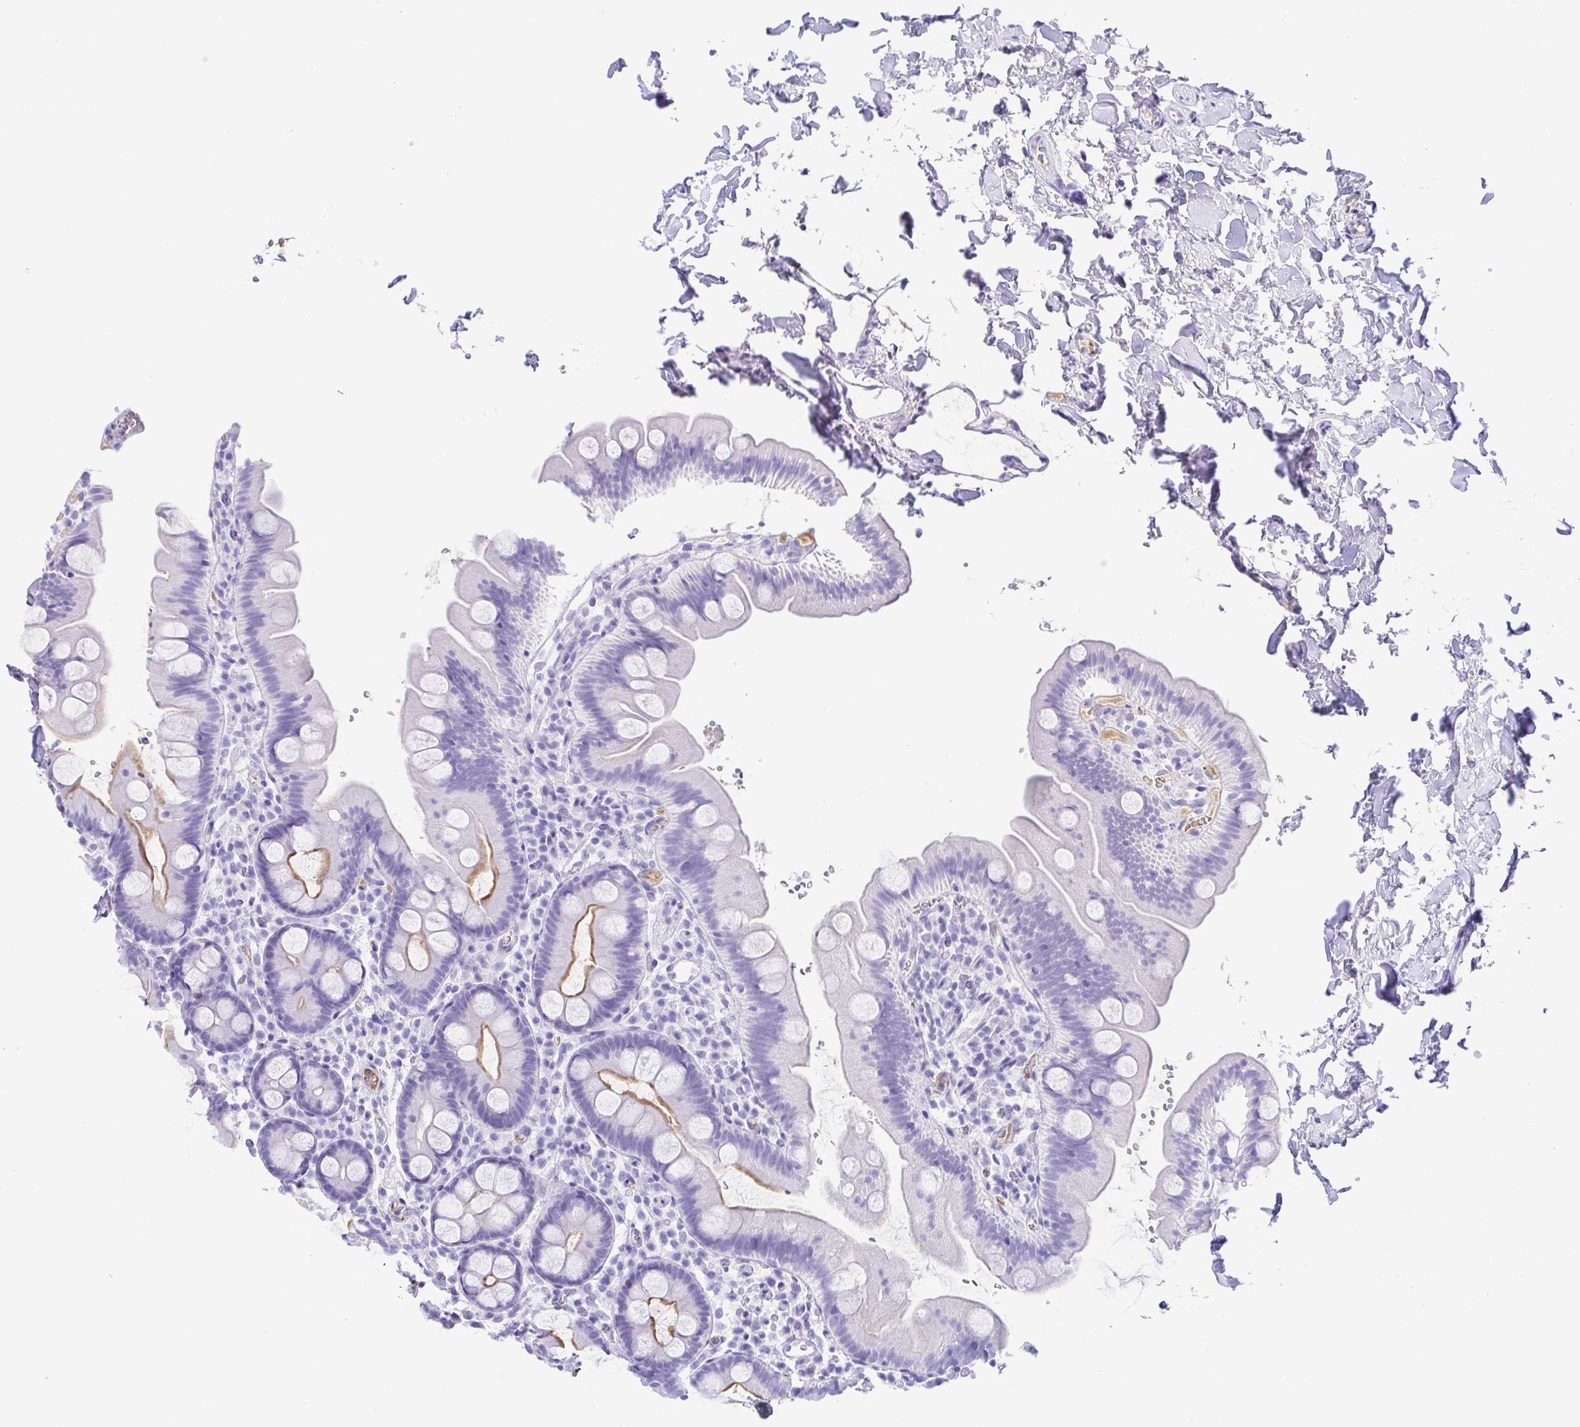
{"staining": {"intensity": "moderate", "quantity": "<25%", "location": "cytoplasmic/membranous"}, "tissue": "small intestine", "cell_type": "Glandular cells", "image_type": "normal", "snomed": [{"axis": "morphology", "description": "Normal tissue, NOS"}, {"axis": "topography", "description": "Small intestine"}], "caption": "Immunohistochemistry (IHC) image of benign small intestine: small intestine stained using immunohistochemistry (IHC) demonstrates low levels of moderate protein expression localized specifically in the cytoplasmic/membranous of glandular cells, appearing as a cytoplasmic/membranous brown color.", "gene": "GKN1", "patient": {"sex": "female", "age": 68}}